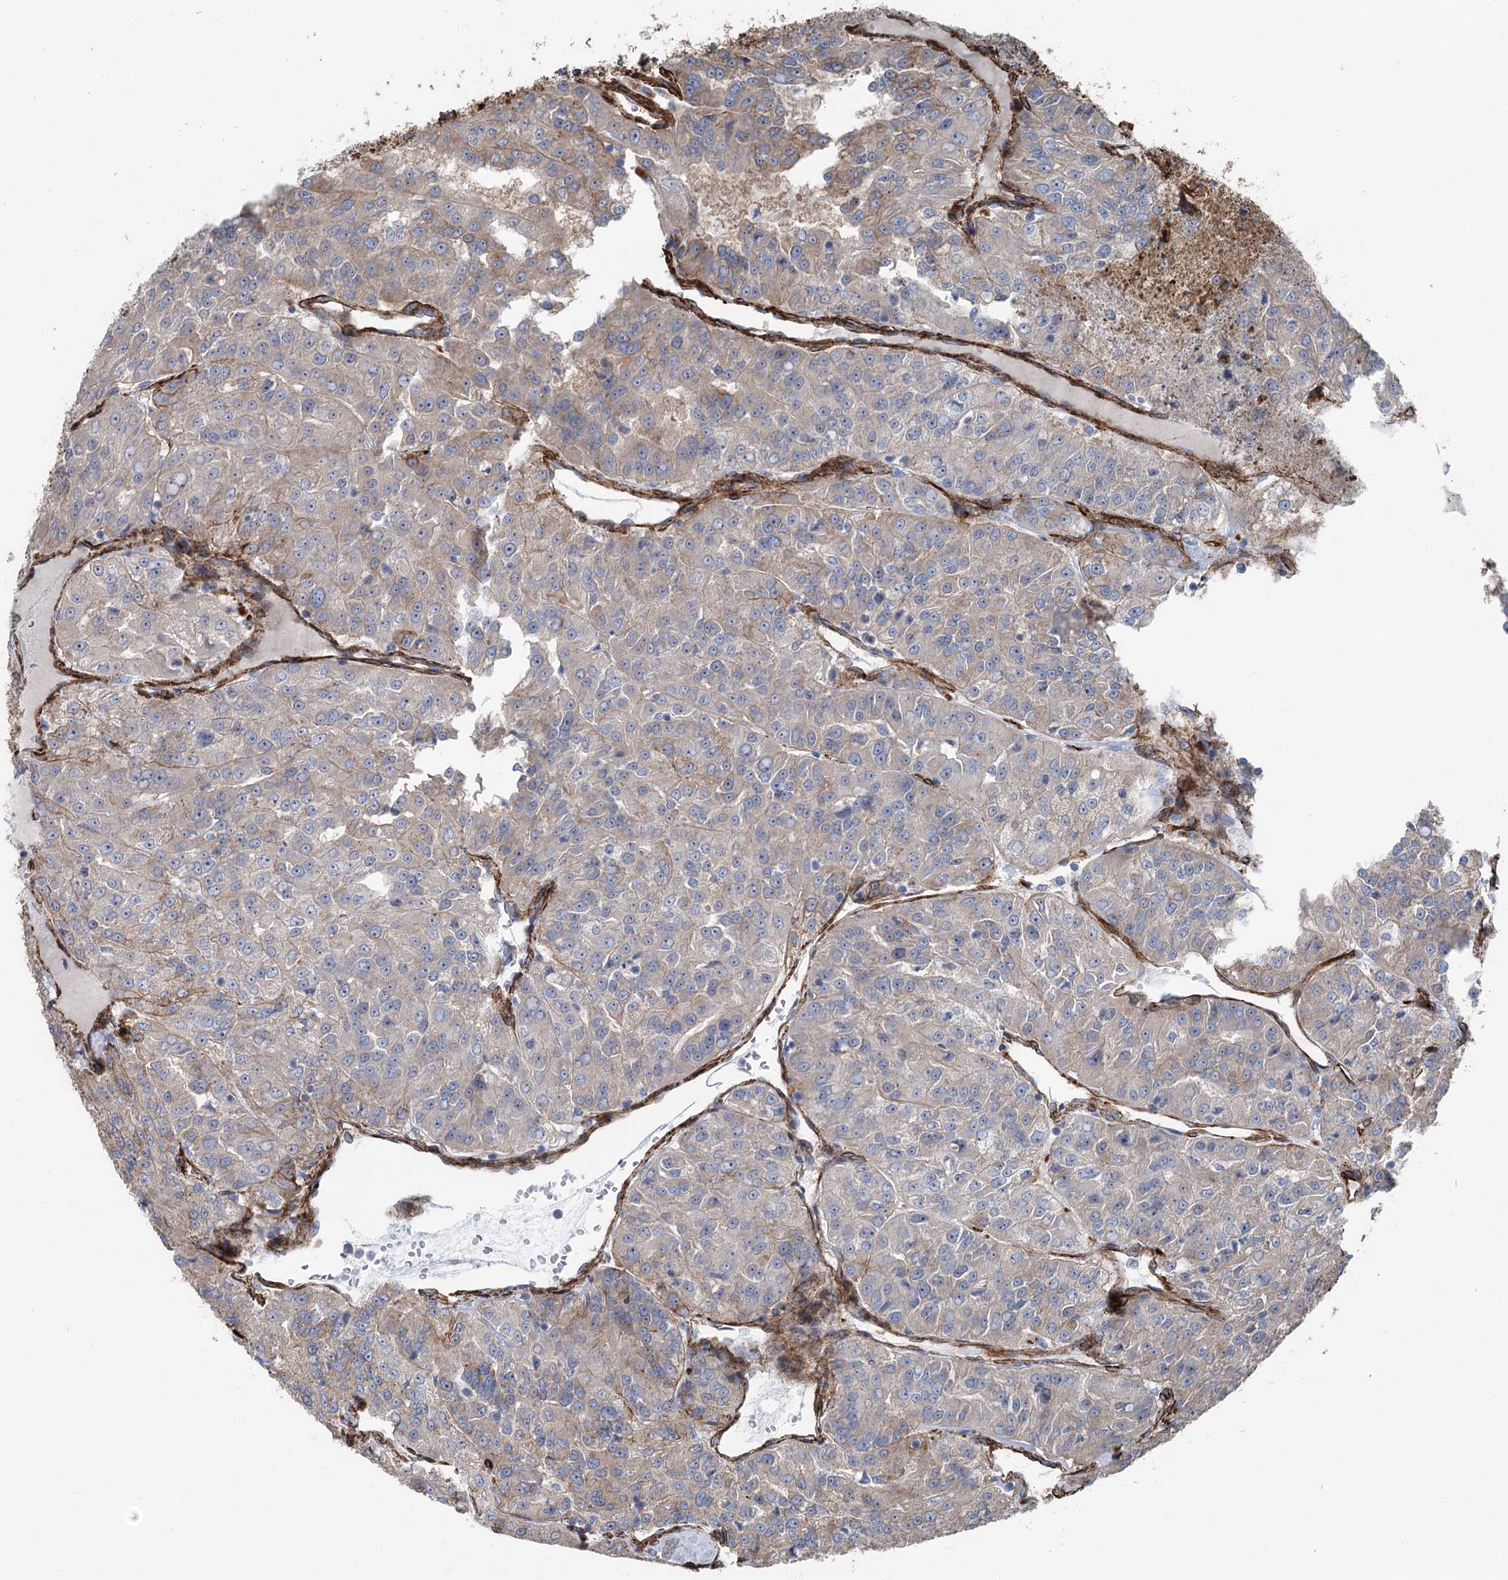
{"staining": {"intensity": "weak", "quantity": "<25%", "location": "cytoplasmic/membranous"}, "tissue": "renal cancer", "cell_type": "Tumor cells", "image_type": "cancer", "snomed": [{"axis": "morphology", "description": "Adenocarcinoma, NOS"}, {"axis": "topography", "description": "Kidney"}], "caption": "Immunohistochemical staining of adenocarcinoma (renal) exhibits no significant positivity in tumor cells.", "gene": "IQSEC1", "patient": {"sex": "female", "age": 63}}